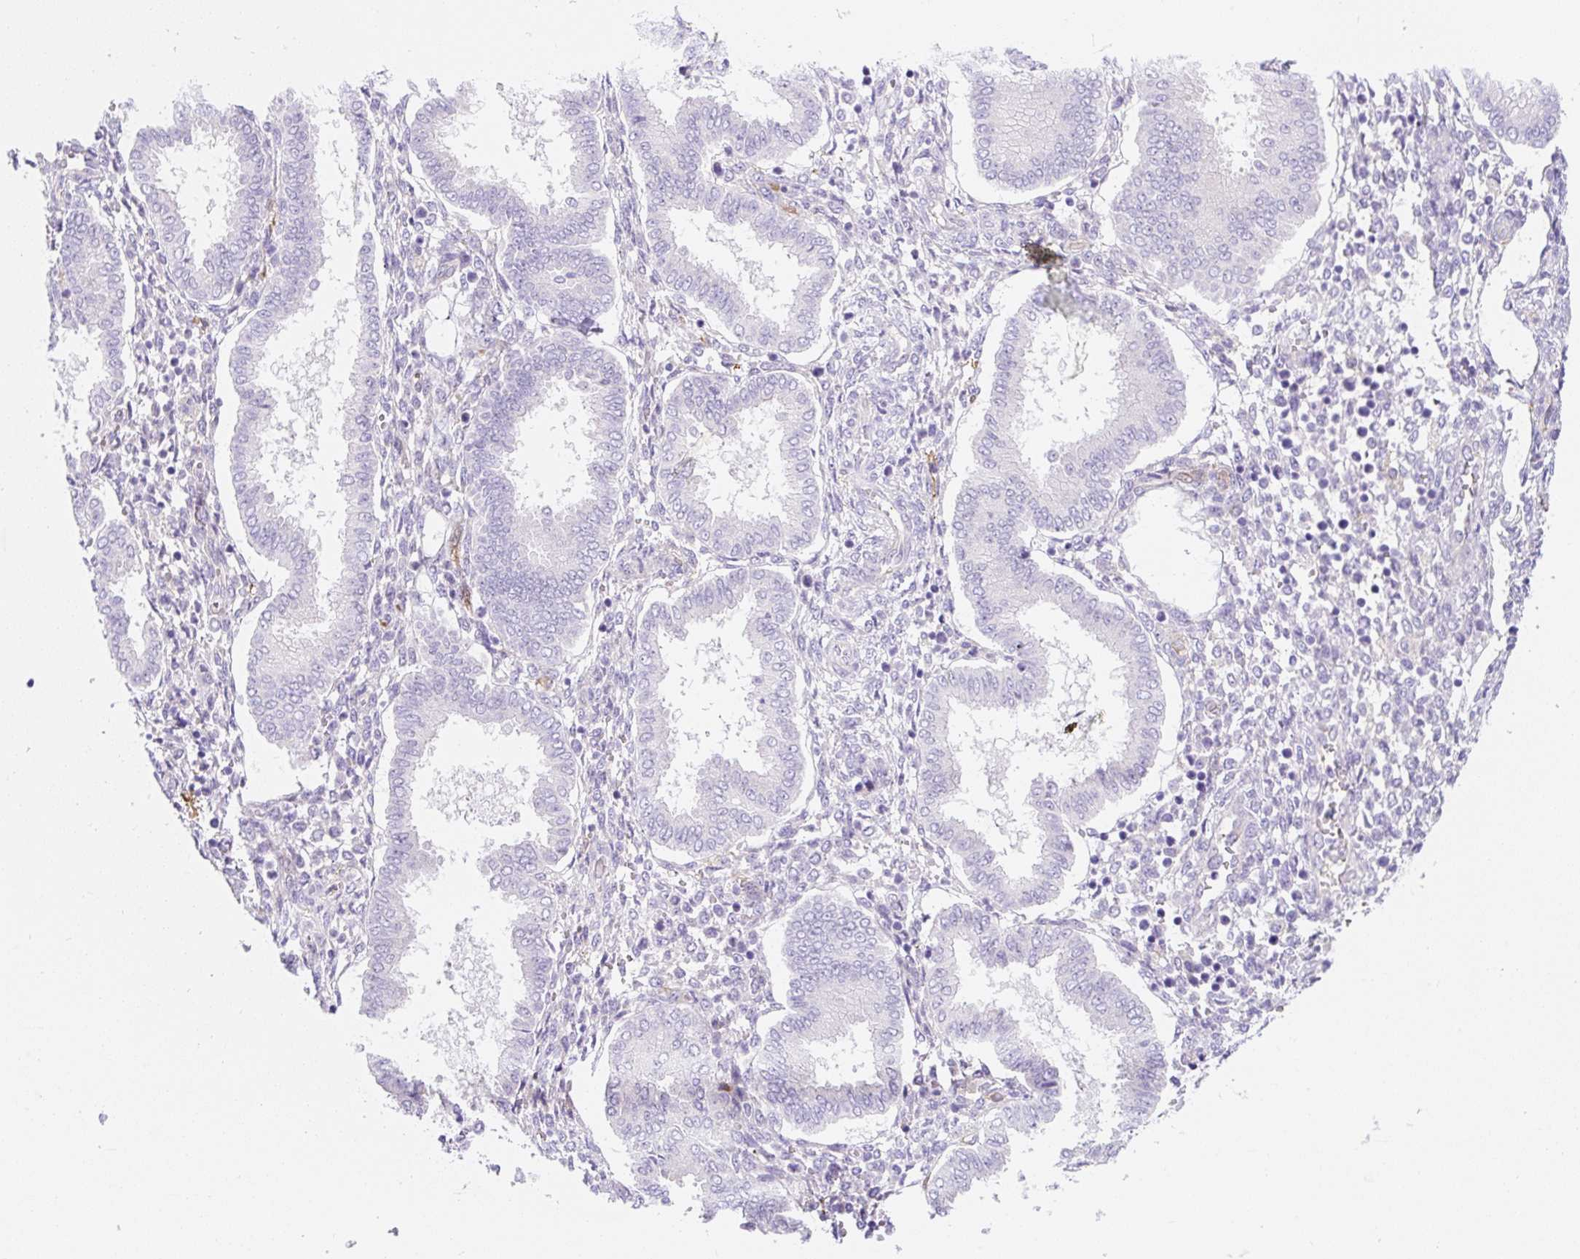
{"staining": {"intensity": "negative", "quantity": "none", "location": "none"}, "tissue": "endometrium", "cell_type": "Cells in endometrial stroma", "image_type": "normal", "snomed": [{"axis": "morphology", "description": "Normal tissue, NOS"}, {"axis": "topography", "description": "Endometrium"}], "caption": "DAB (3,3'-diaminobenzidine) immunohistochemical staining of benign endometrium reveals no significant staining in cells in endometrial stroma.", "gene": "ASB4", "patient": {"sex": "female", "age": 24}}